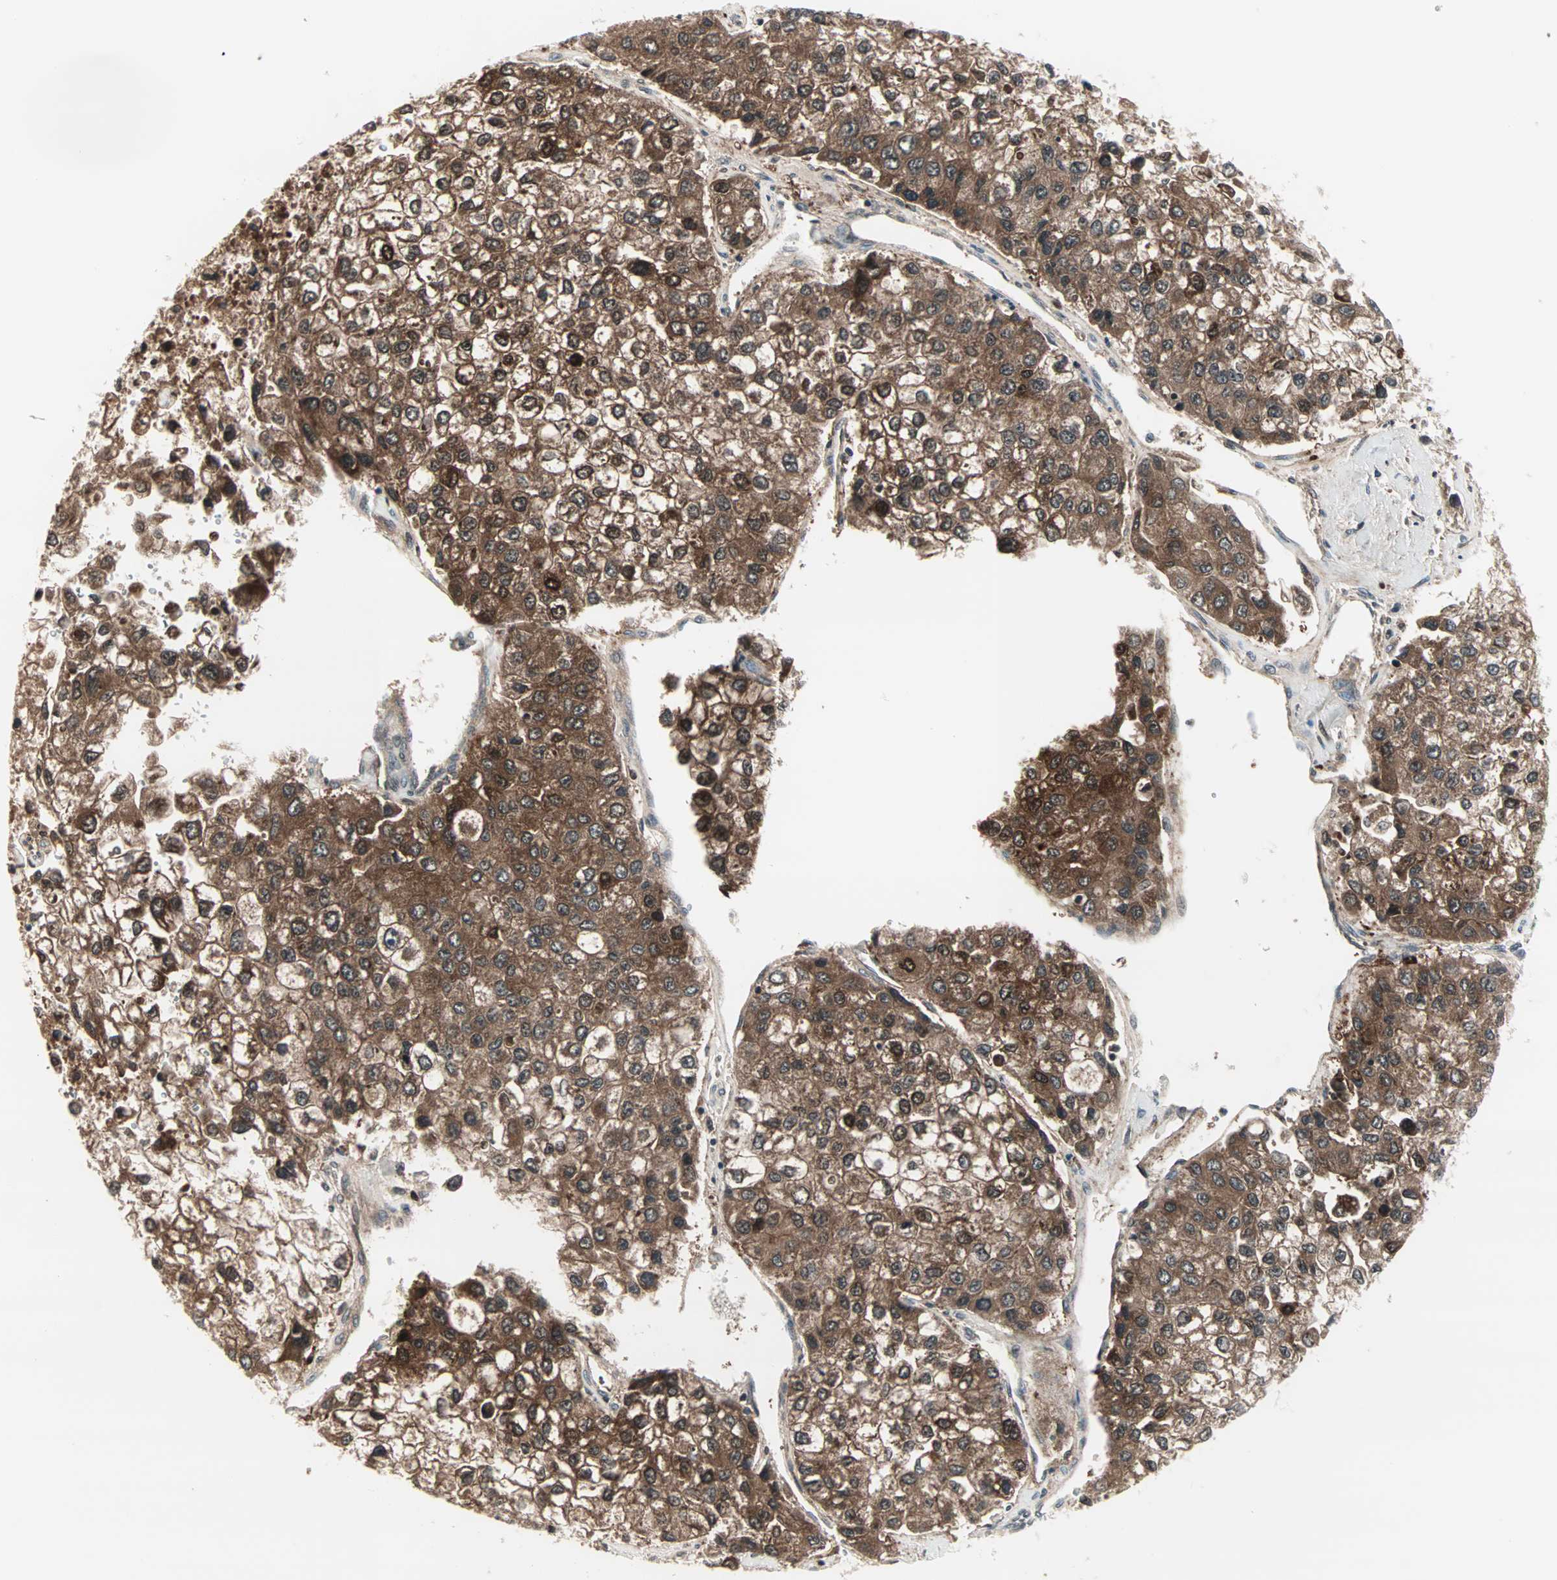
{"staining": {"intensity": "strong", "quantity": ">75%", "location": "cytoplasmic/membranous"}, "tissue": "liver cancer", "cell_type": "Tumor cells", "image_type": "cancer", "snomed": [{"axis": "morphology", "description": "Carcinoma, Hepatocellular, NOS"}, {"axis": "topography", "description": "Liver"}], "caption": "Immunohistochemical staining of human liver hepatocellular carcinoma exhibits high levels of strong cytoplasmic/membranous positivity in about >75% of tumor cells.", "gene": "CBLC", "patient": {"sex": "female", "age": 66}}